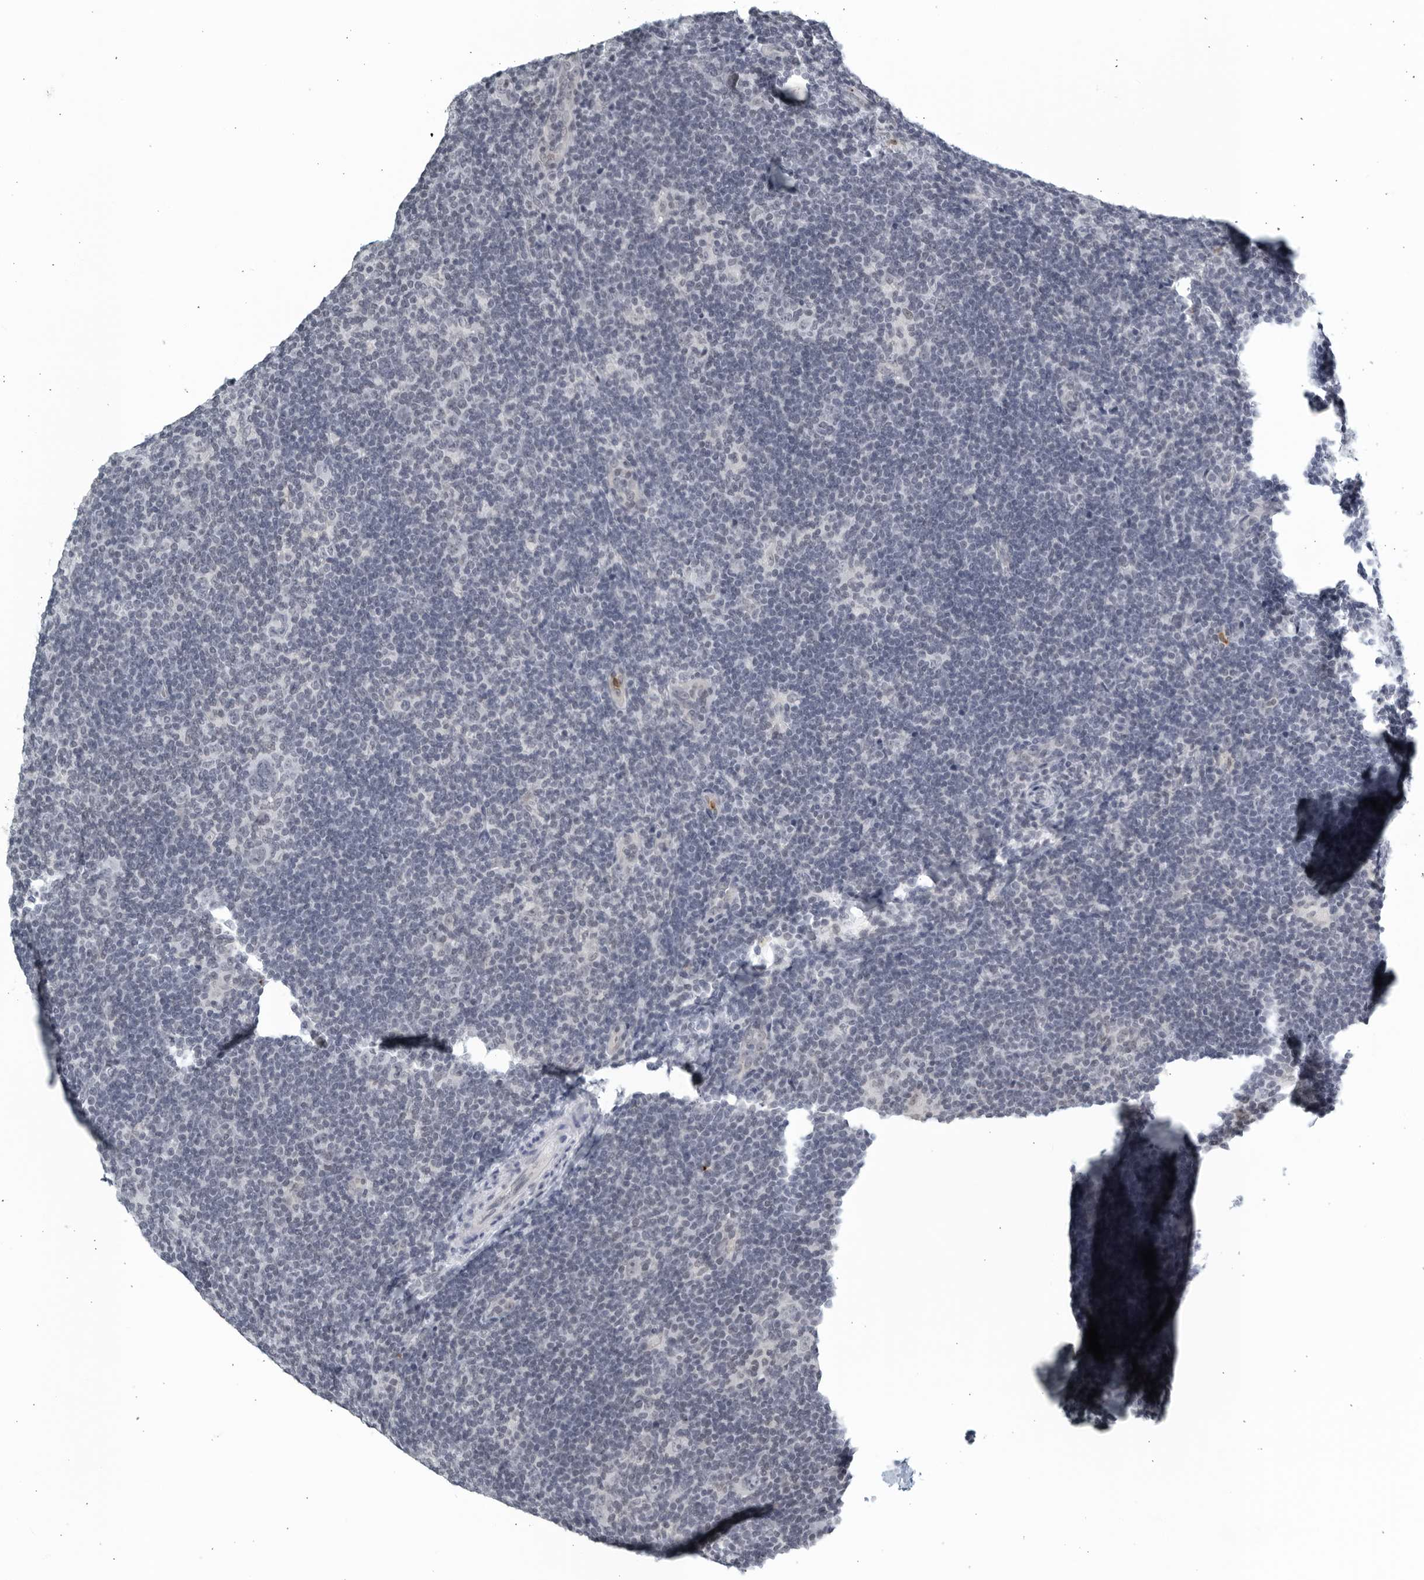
{"staining": {"intensity": "negative", "quantity": "none", "location": "none"}, "tissue": "lymphoma", "cell_type": "Tumor cells", "image_type": "cancer", "snomed": [{"axis": "morphology", "description": "Hodgkin's disease, NOS"}, {"axis": "topography", "description": "Lymph node"}], "caption": "The immunohistochemistry photomicrograph has no significant positivity in tumor cells of lymphoma tissue.", "gene": "KLK7", "patient": {"sex": "female", "age": 57}}